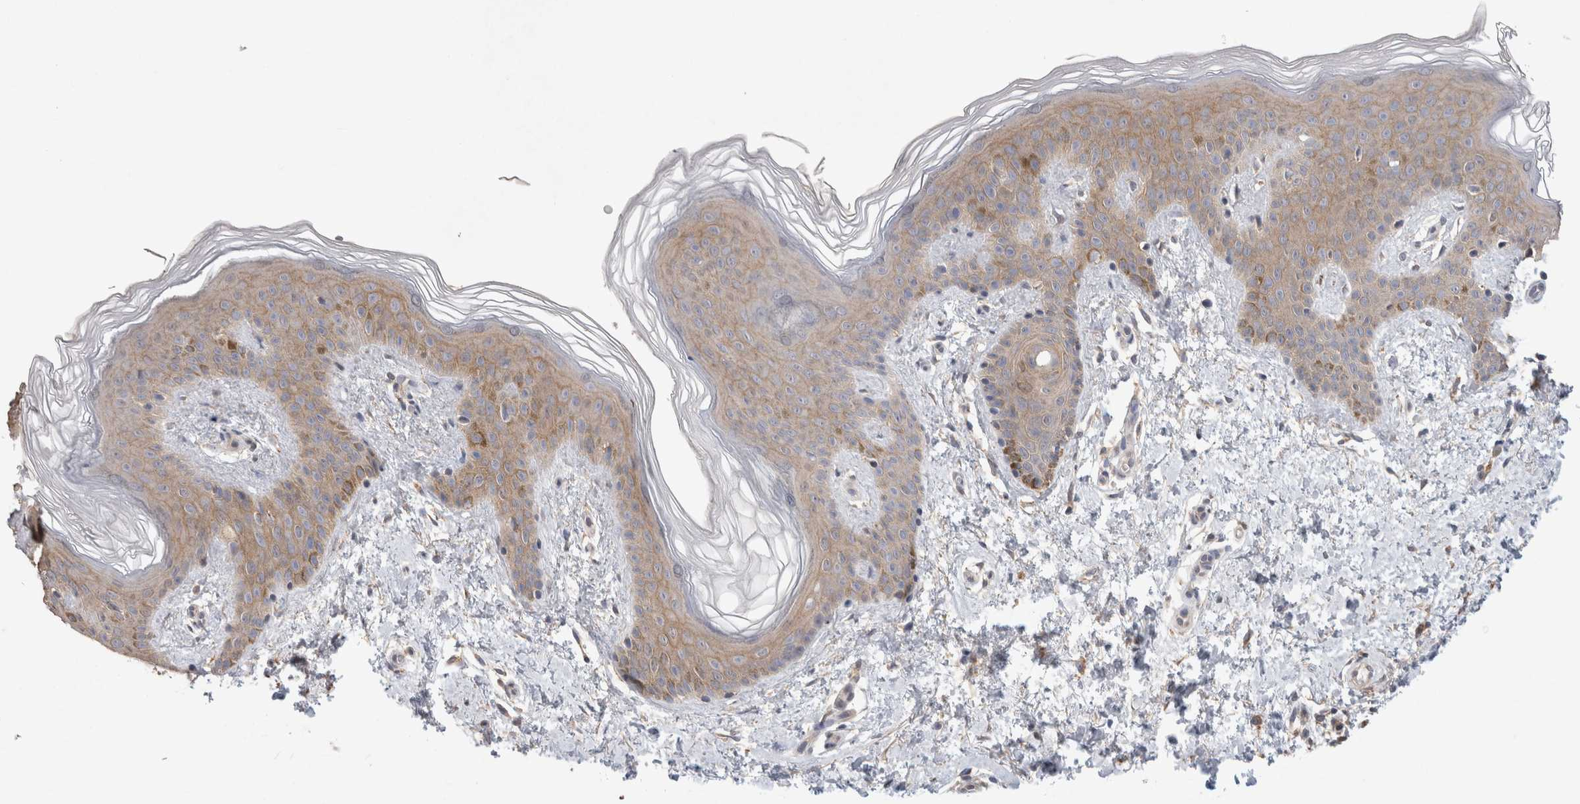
{"staining": {"intensity": "negative", "quantity": "none", "location": "none"}, "tissue": "skin", "cell_type": "Fibroblasts", "image_type": "normal", "snomed": [{"axis": "morphology", "description": "Normal tissue, NOS"}, {"axis": "morphology", "description": "Neoplasm, benign, NOS"}, {"axis": "topography", "description": "Skin"}, {"axis": "topography", "description": "Soft tissue"}], "caption": "High power microscopy micrograph of an immunohistochemistry histopathology image of benign skin, revealing no significant expression in fibroblasts. The staining is performed using DAB (3,3'-diaminobenzidine) brown chromogen with nuclei counter-stained in using hematoxylin.", "gene": "RAB14", "patient": {"sex": "male", "age": 26}}